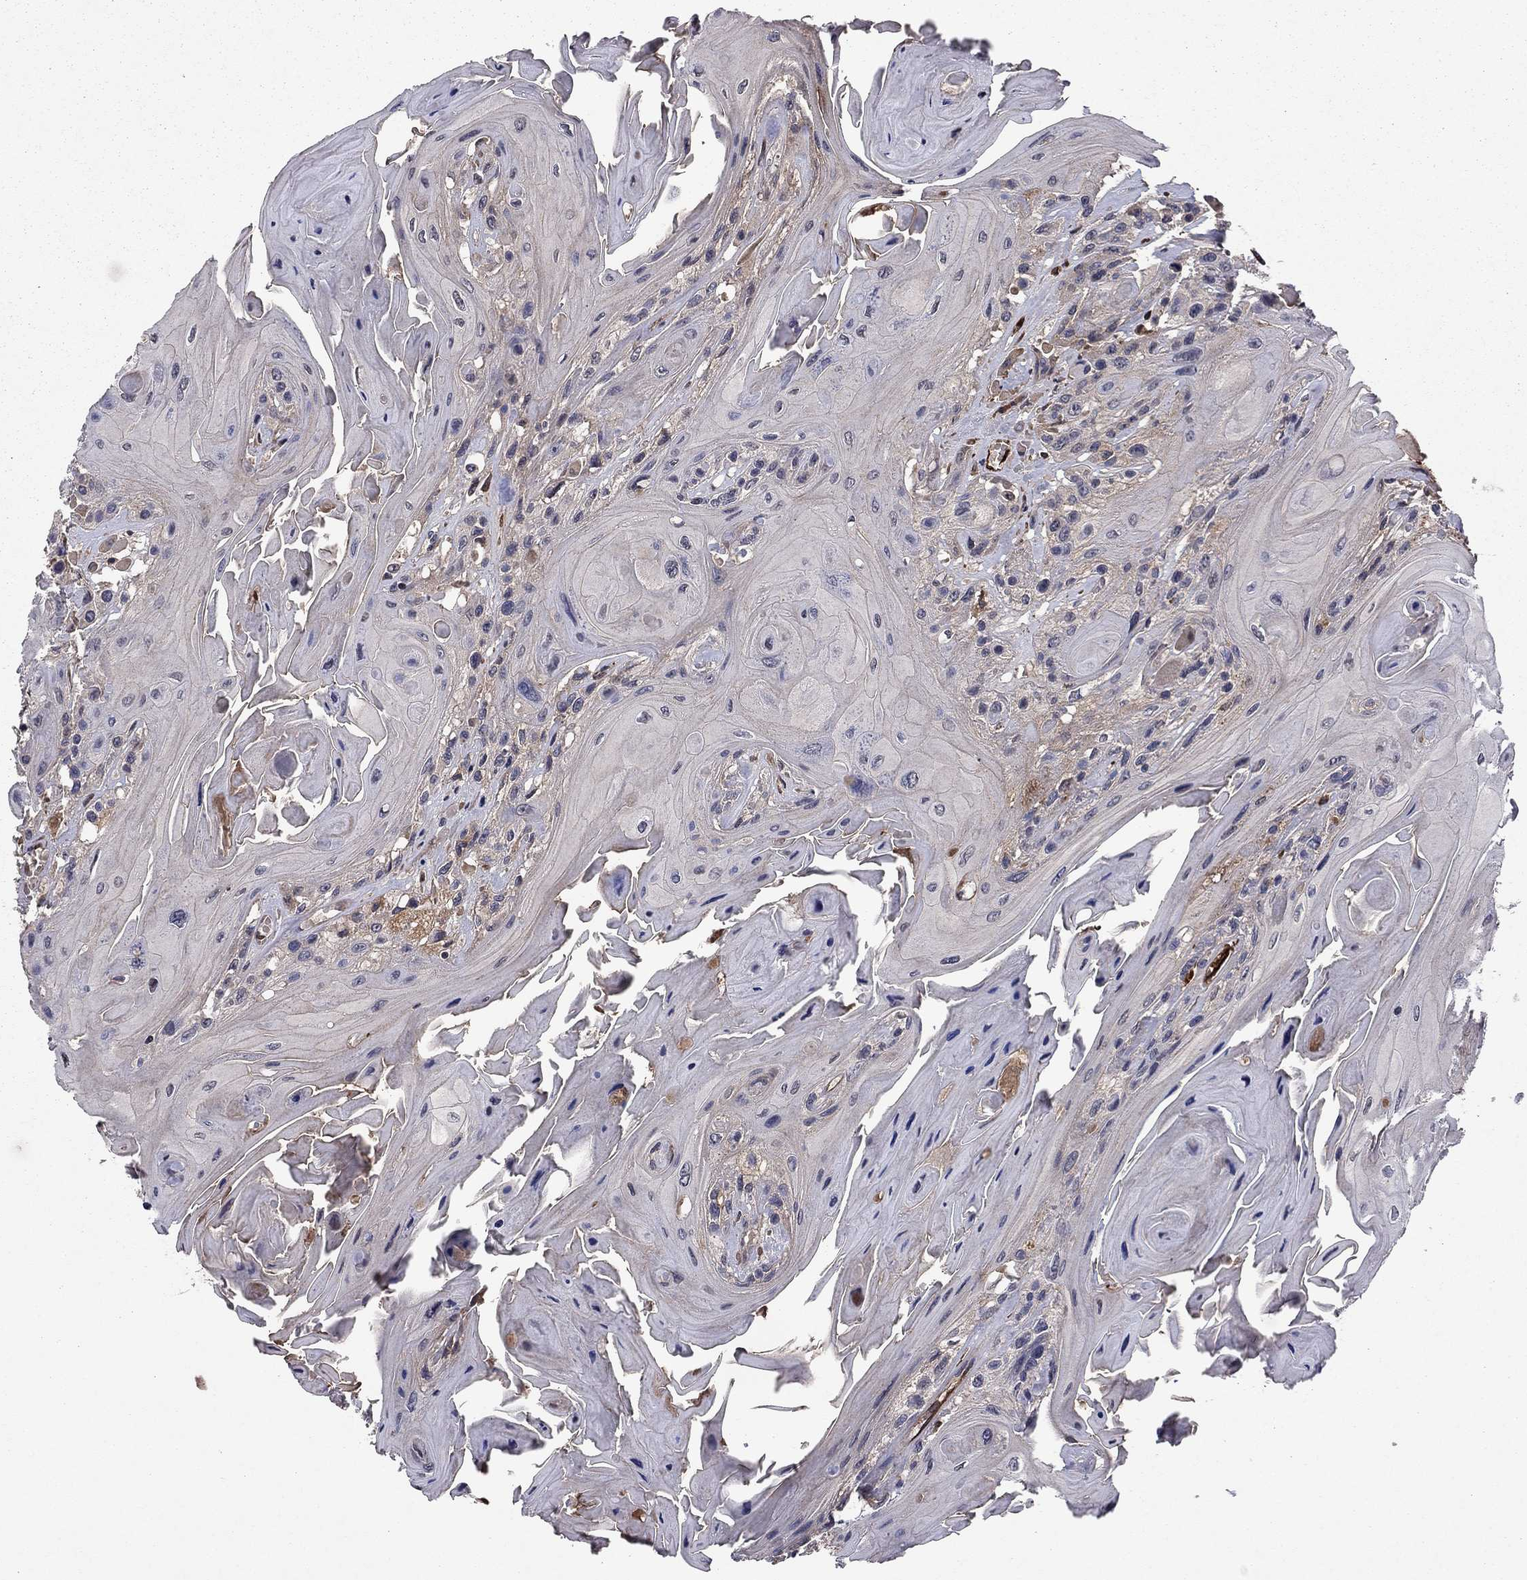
{"staining": {"intensity": "negative", "quantity": "none", "location": "none"}, "tissue": "head and neck cancer", "cell_type": "Tumor cells", "image_type": "cancer", "snomed": [{"axis": "morphology", "description": "Squamous cell carcinoma, NOS"}, {"axis": "topography", "description": "Head-Neck"}], "caption": "Tumor cells are negative for brown protein staining in head and neck cancer (squamous cell carcinoma).", "gene": "PROS1", "patient": {"sex": "female", "age": 59}}